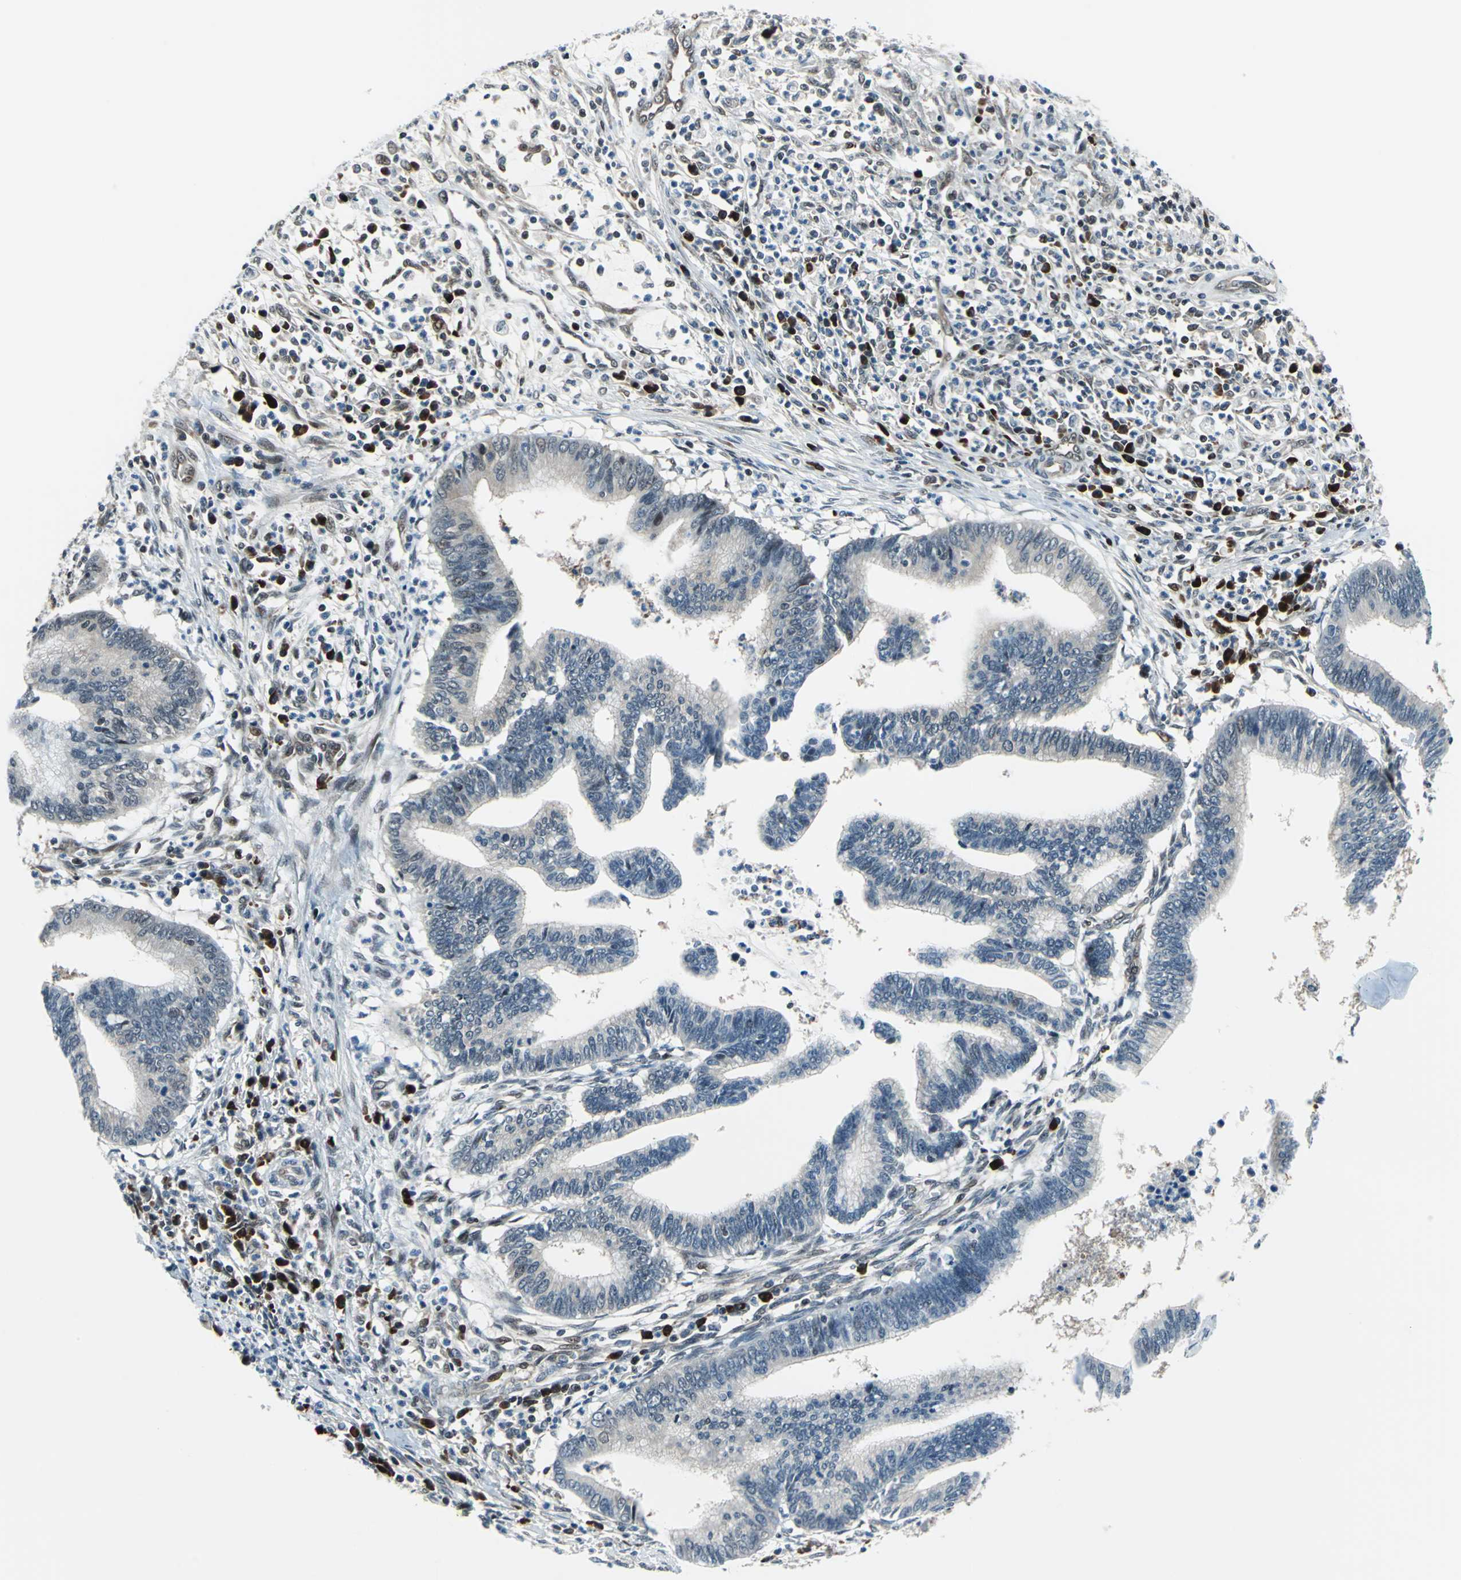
{"staining": {"intensity": "weak", "quantity": "<25%", "location": "cytoplasmic/membranous"}, "tissue": "cervical cancer", "cell_type": "Tumor cells", "image_type": "cancer", "snomed": [{"axis": "morphology", "description": "Adenocarcinoma, NOS"}, {"axis": "topography", "description": "Cervix"}], "caption": "Cervical cancer was stained to show a protein in brown. There is no significant staining in tumor cells.", "gene": "POLR3K", "patient": {"sex": "female", "age": 36}}